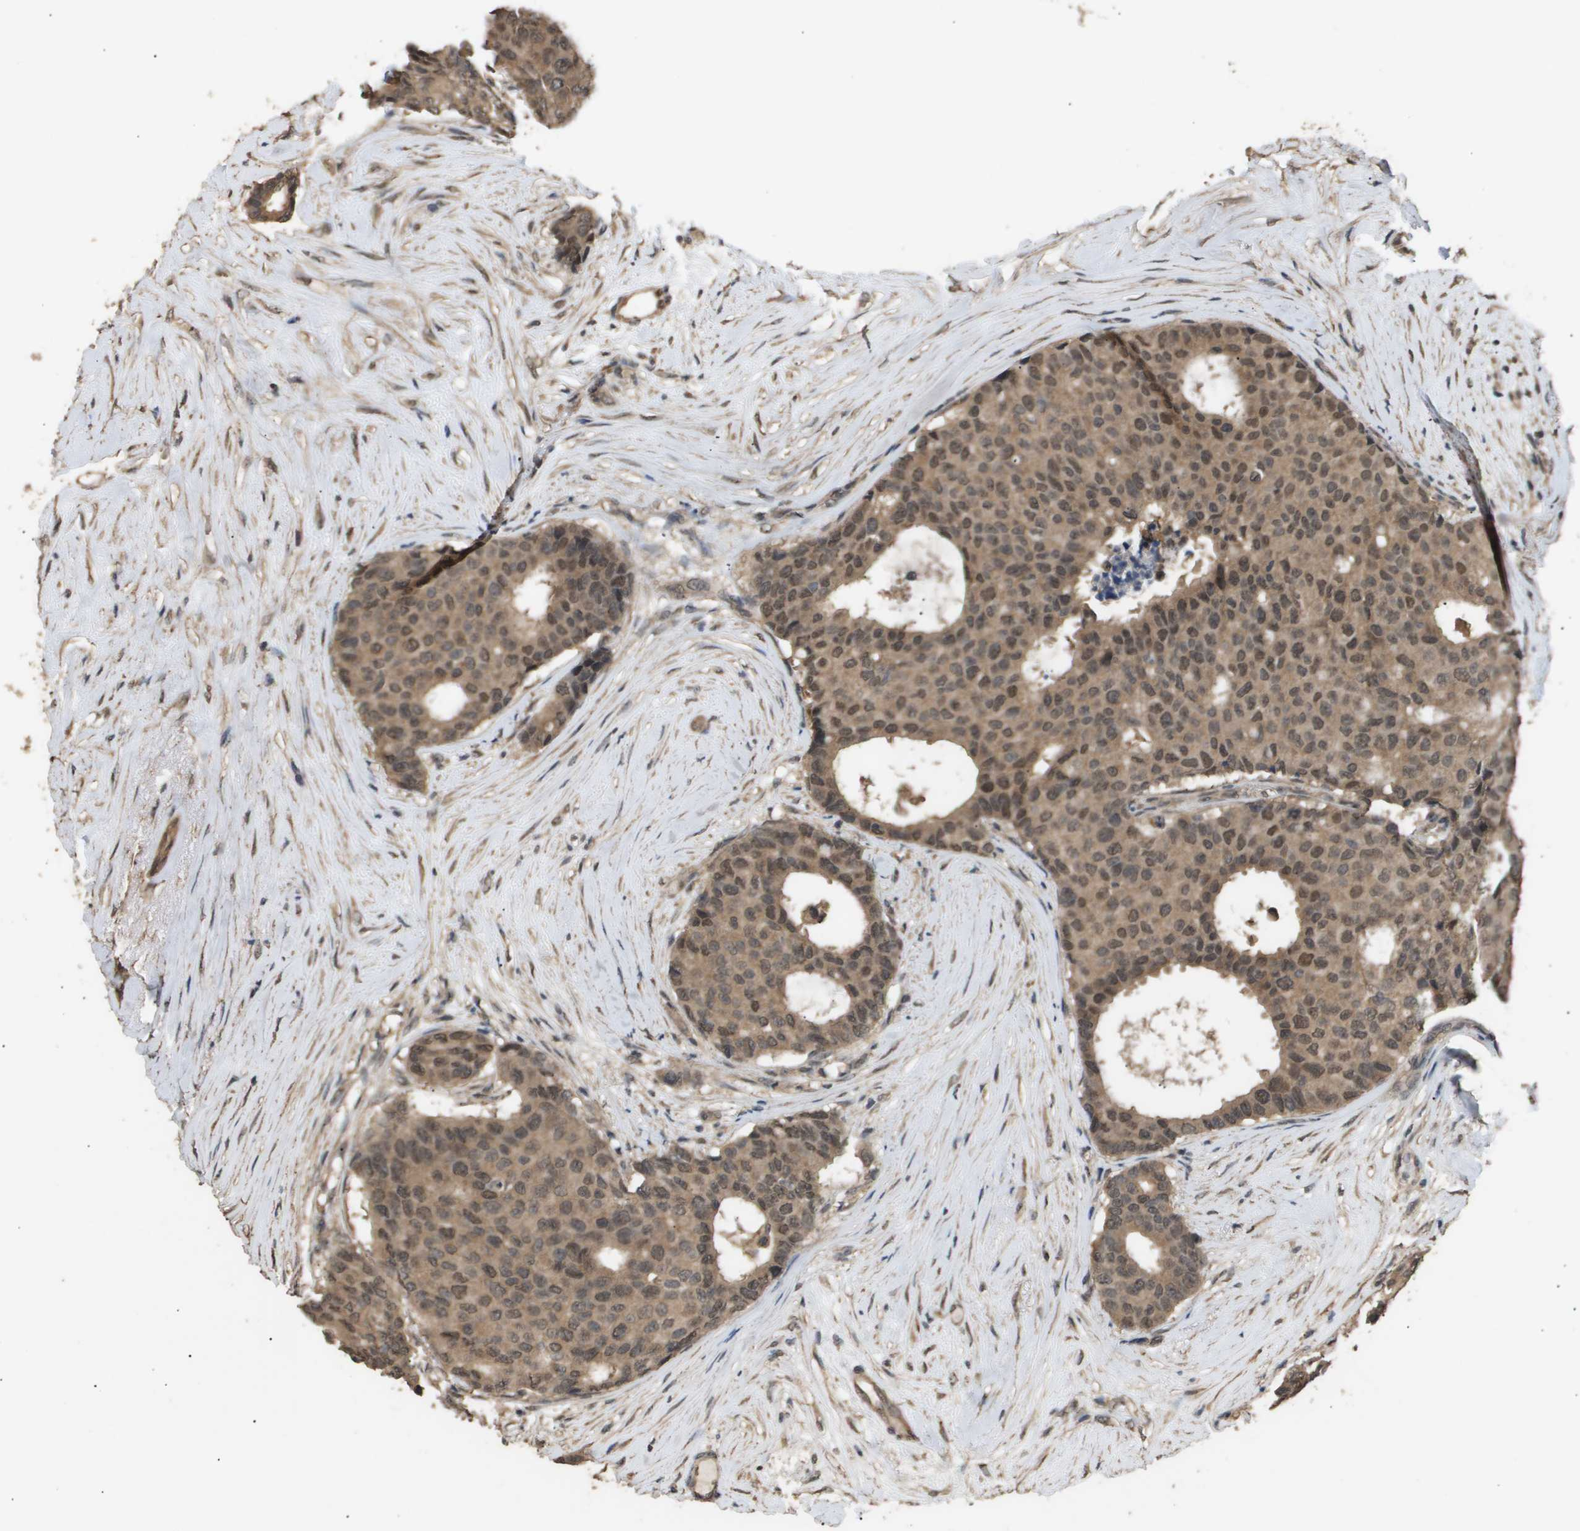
{"staining": {"intensity": "moderate", "quantity": ">75%", "location": "cytoplasmic/membranous,nuclear"}, "tissue": "breast cancer", "cell_type": "Tumor cells", "image_type": "cancer", "snomed": [{"axis": "morphology", "description": "Duct carcinoma"}, {"axis": "topography", "description": "Breast"}], "caption": "The micrograph shows a brown stain indicating the presence of a protein in the cytoplasmic/membranous and nuclear of tumor cells in breast cancer.", "gene": "ING1", "patient": {"sex": "female", "age": 75}}